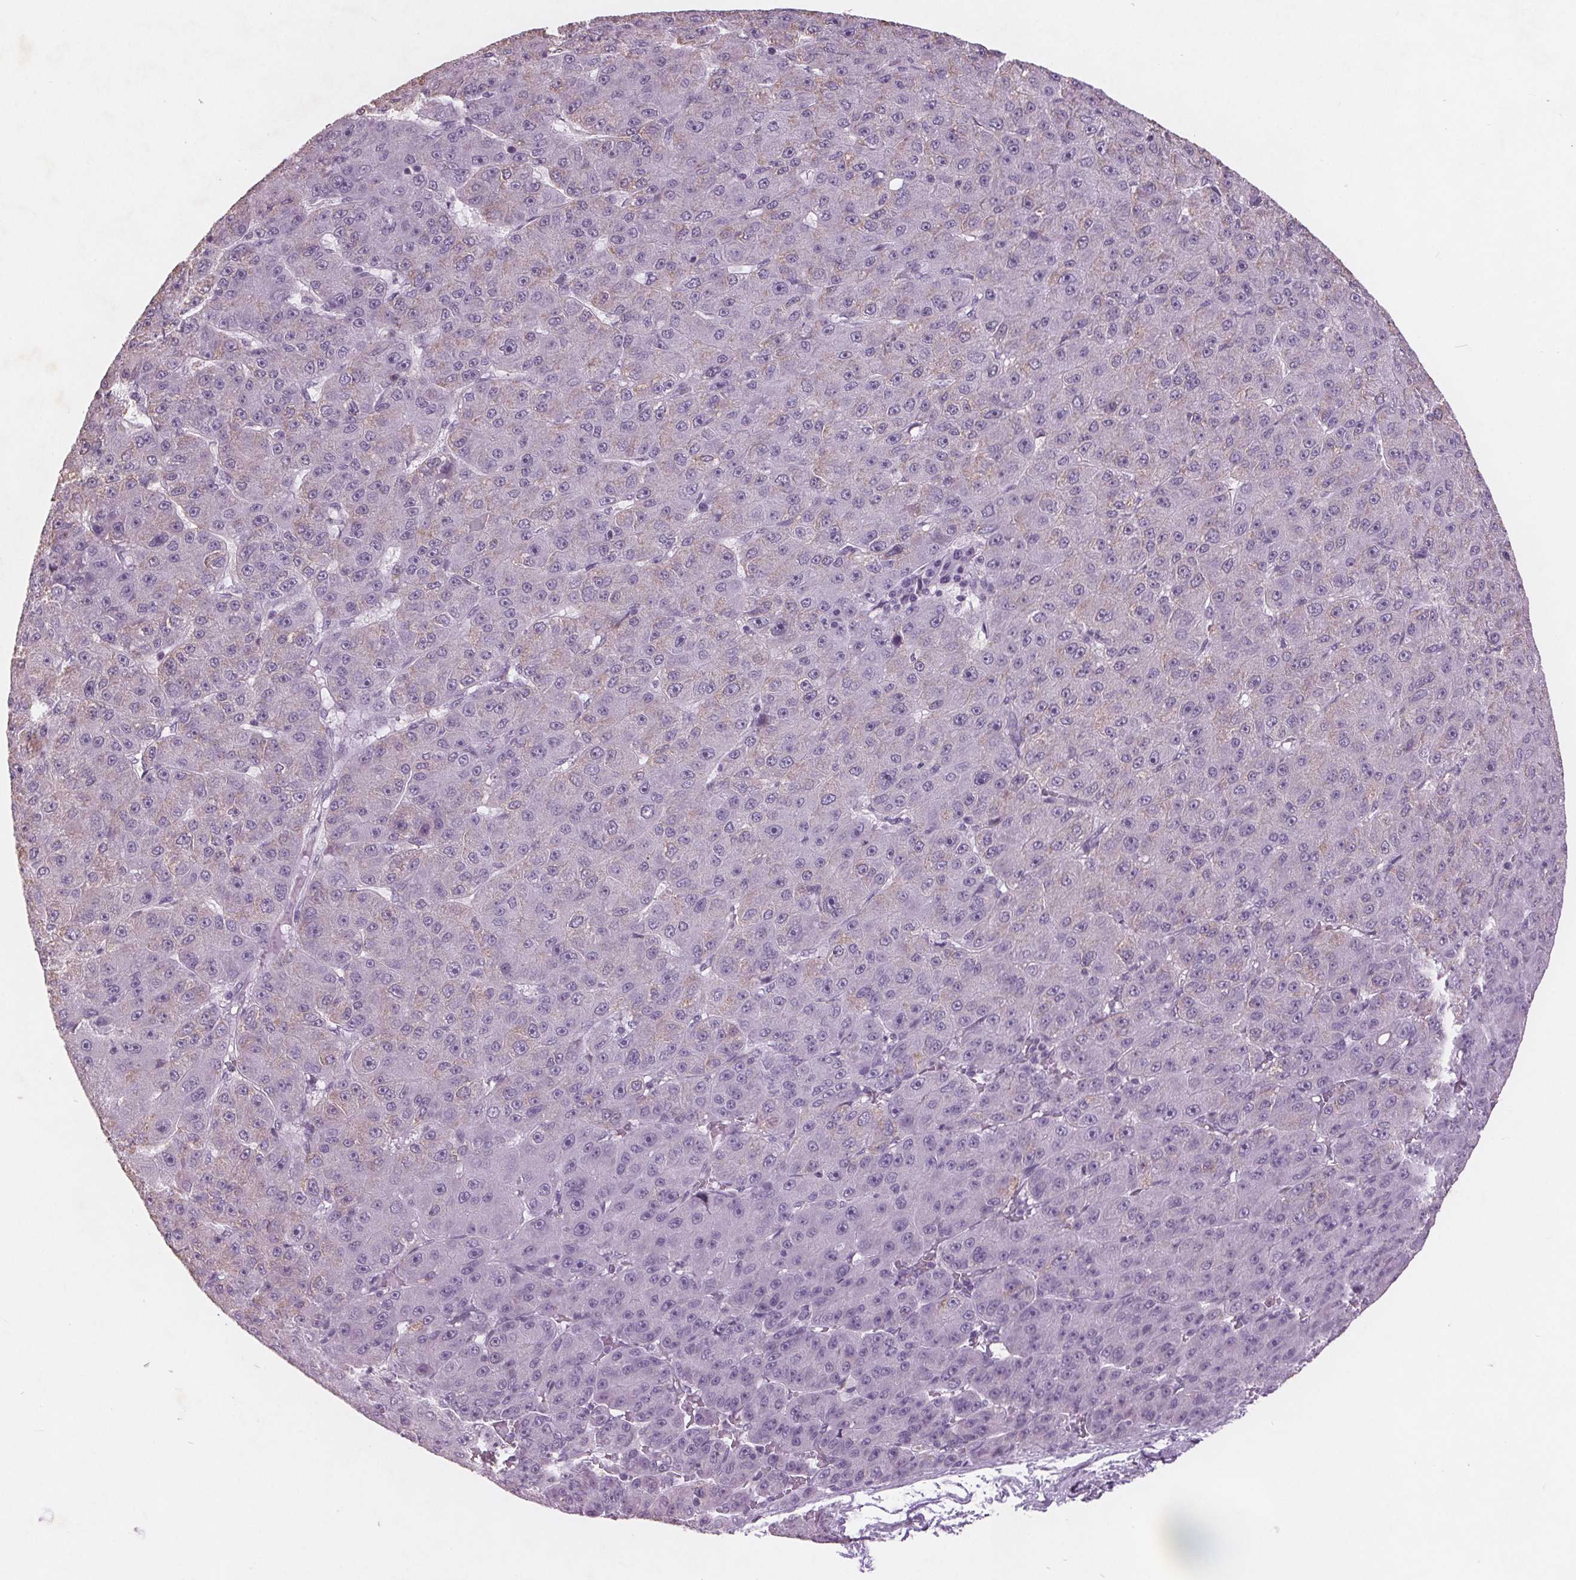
{"staining": {"intensity": "negative", "quantity": "none", "location": "none"}, "tissue": "liver cancer", "cell_type": "Tumor cells", "image_type": "cancer", "snomed": [{"axis": "morphology", "description": "Carcinoma, Hepatocellular, NOS"}, {"axis": "topography", "description": "Liver"}], "caption": "DAB immunohistochemical staining of human liver hepatocellular carcinoma shows no significant positivity in tumor cells.", "gene": "PTPN14", "patient": {"sex": "male", "age": 67}}